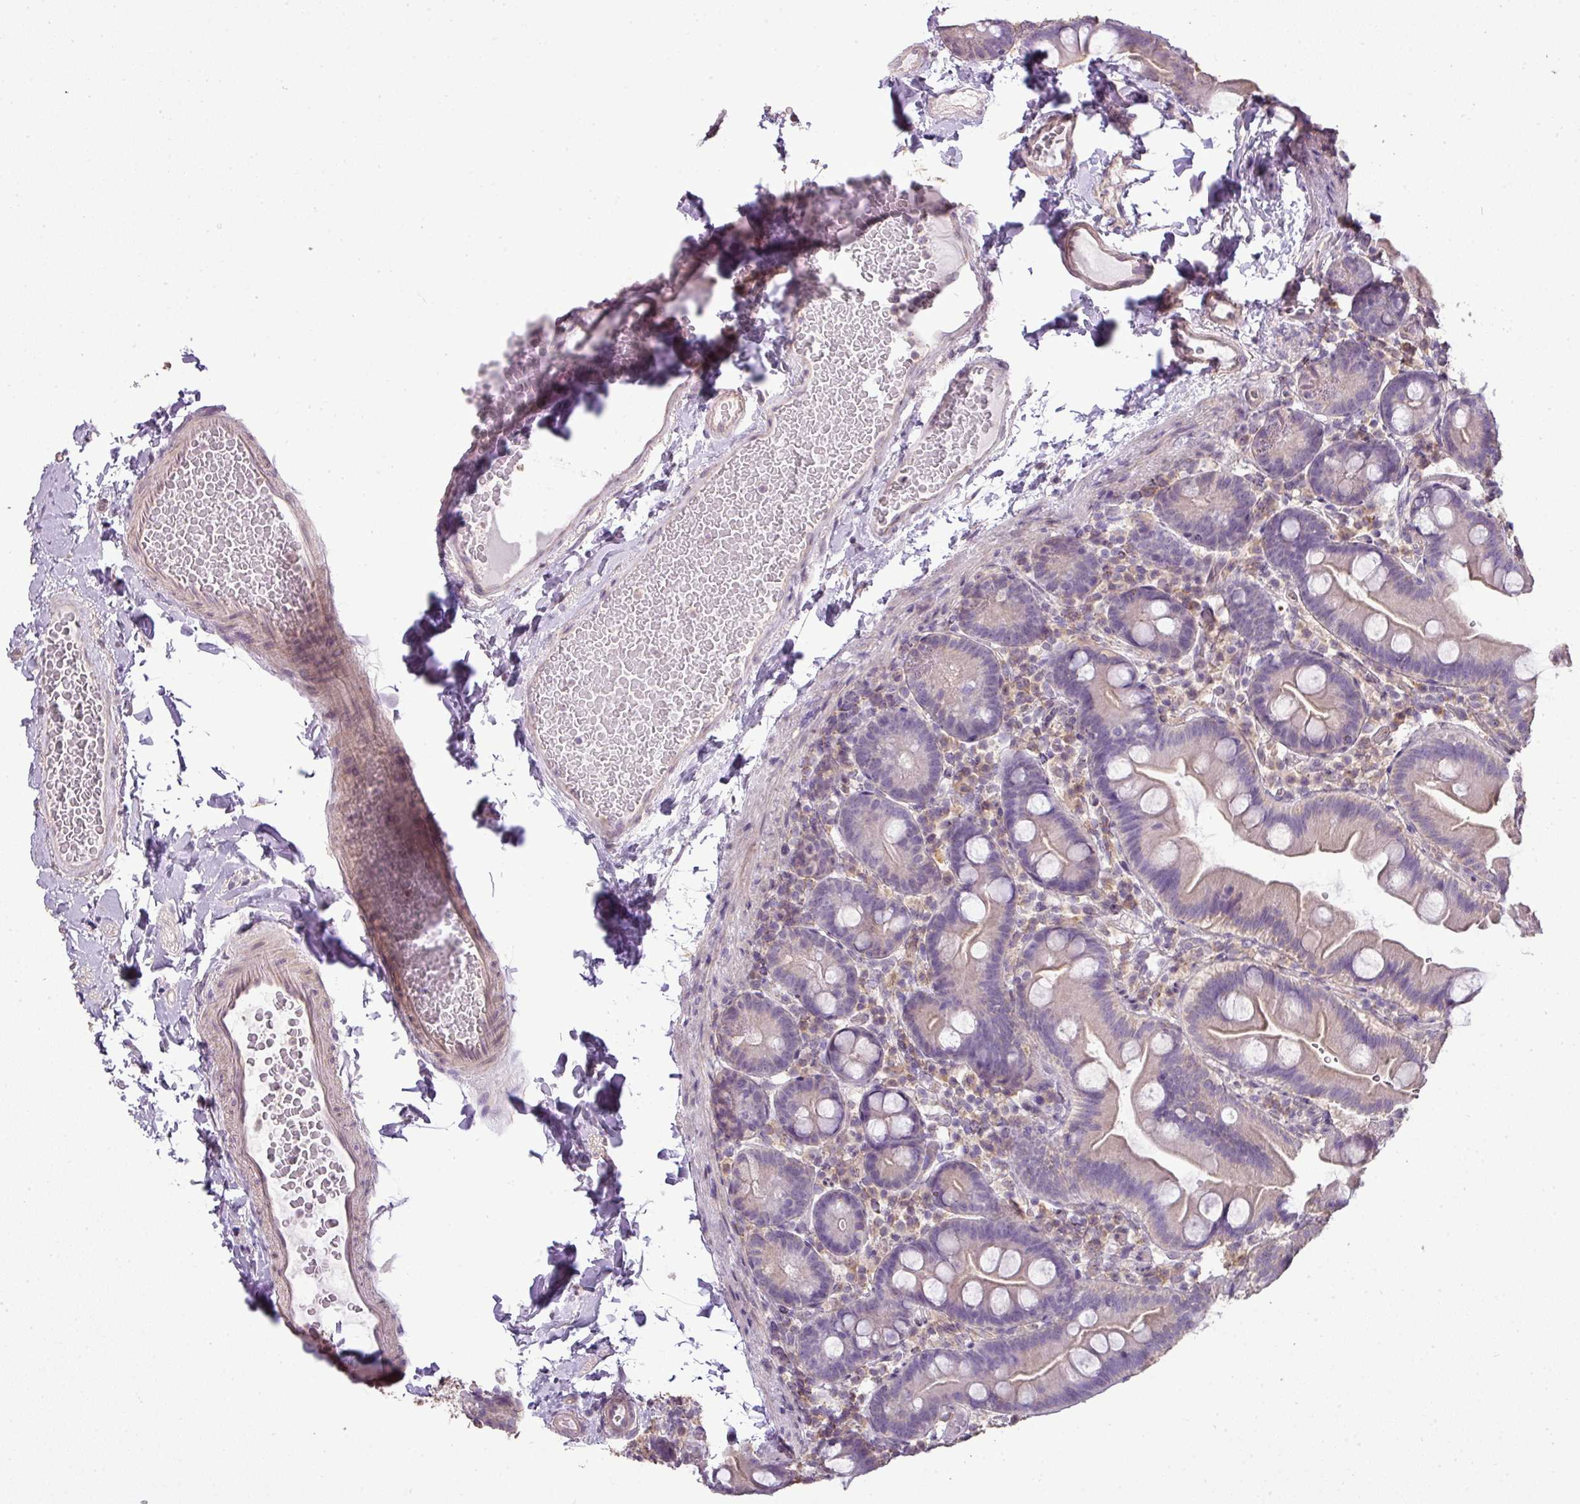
{"staining": {"intensity": "negative", "quantity": "none", "location": "none"}, "tissue": "small intestine", "cell_type": "Glandular cells", "image_type": "normal", "snomed": [{"axis": "morphology", "description": "Normal tissue, NOS"}, {"axis": "topography", "description": "Small intestine"}], "caption": "Immunohistochemistry photomicrograph of benign small intestine: small intestine stained with DAB demonstrates no significant protein positivity in glandular cells.", "gene": "LY9", "patient": {"sex": "female", "age": 68}}